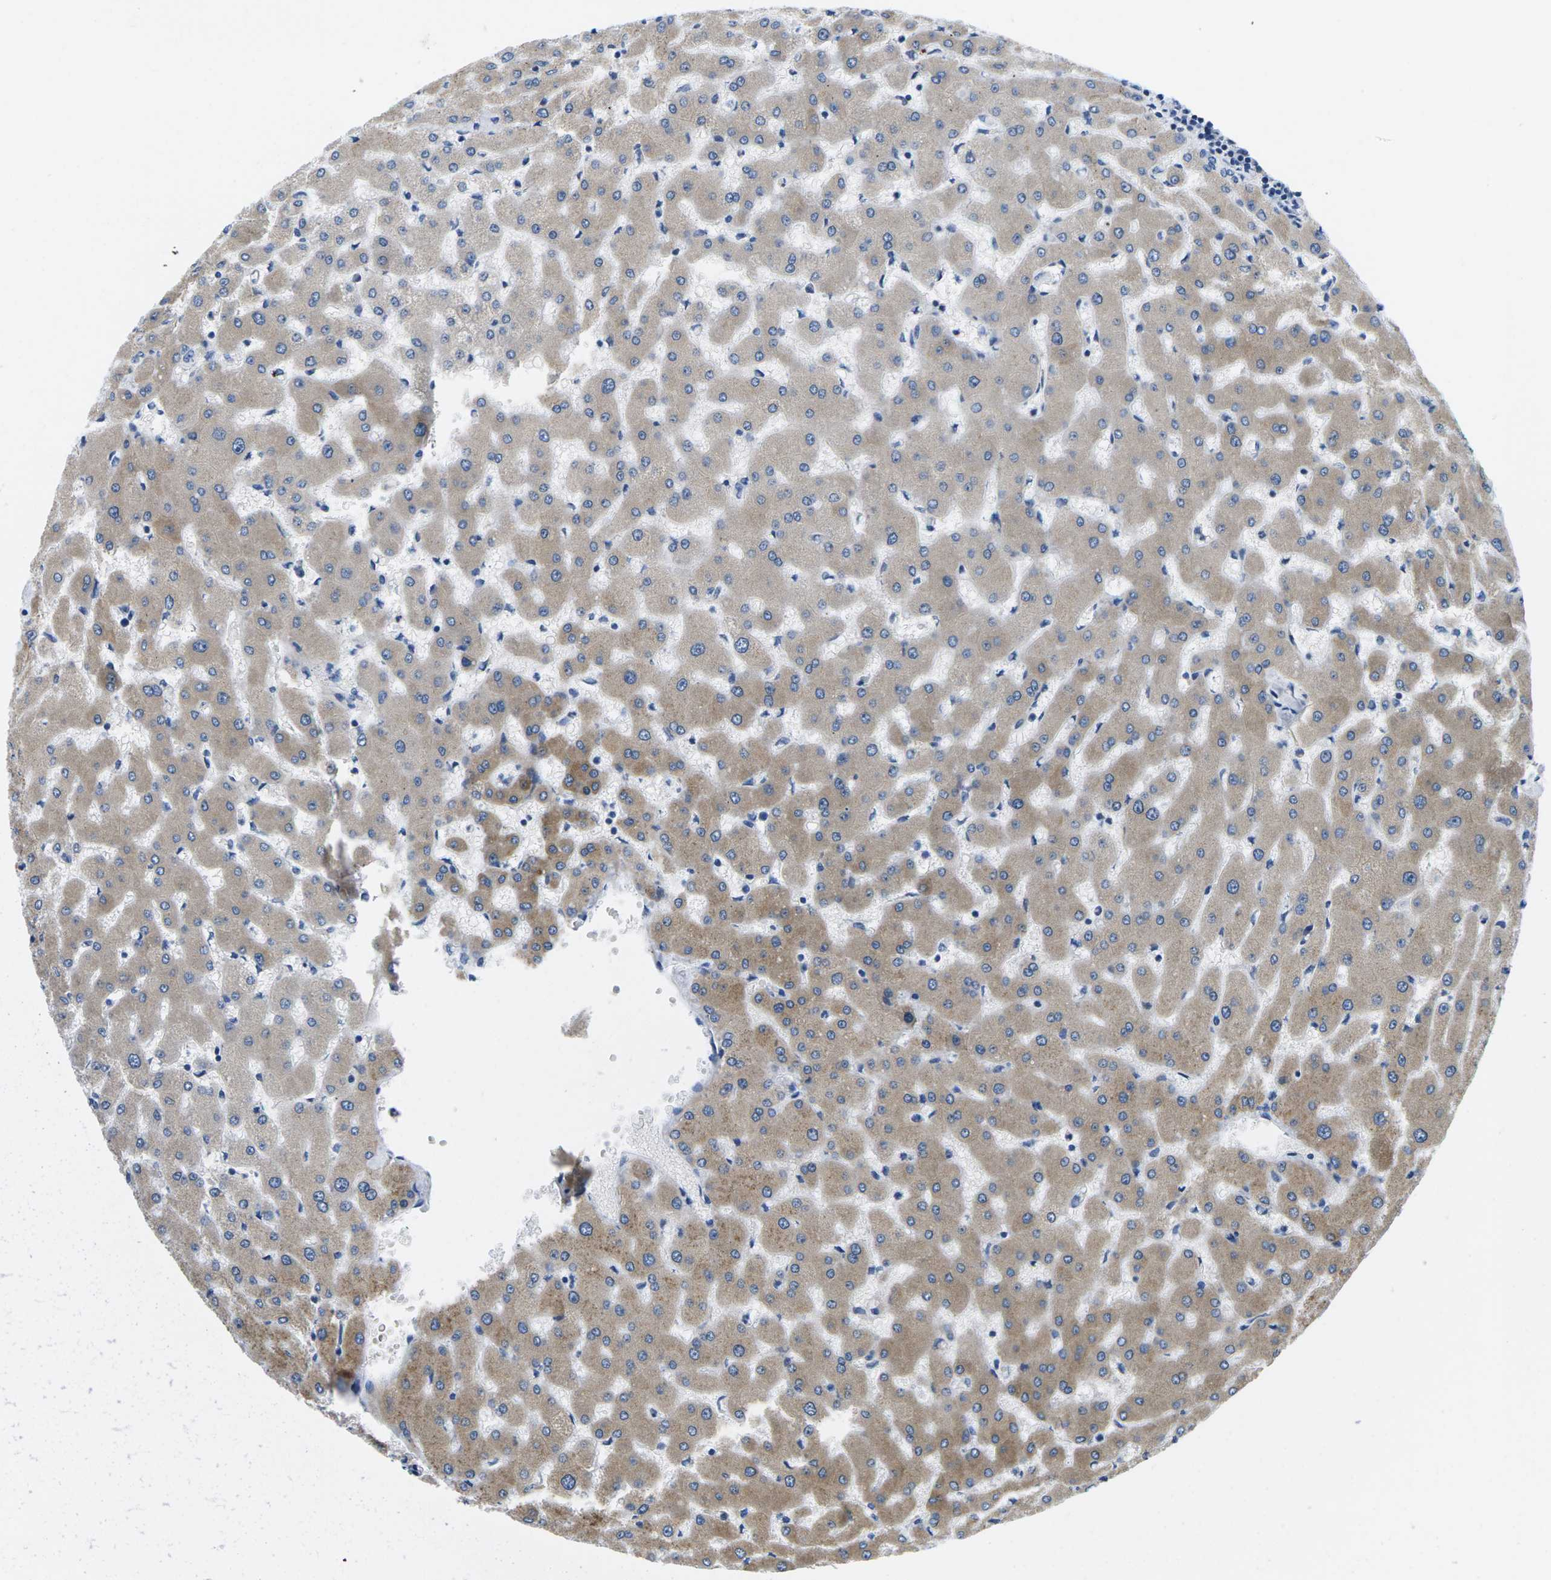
{"staining": {"intensity": "negative", "quantity": "none", "location": "none"}, "tissue": "liver", "cell_type": "Cholangiocytes", "image_type": "normal", "snomed": [{"axis": "morphology", "description": "Normal tissue, NOS"}, {"axis": "topography", "description": "Liver"}], "caption": "Human liver stained for a protein using immunohistochemistry (IHC) displays no positivity in cholangiocytes.", "gene": "TSPAN2", "patient": {"sex": "female", "age": 63}}